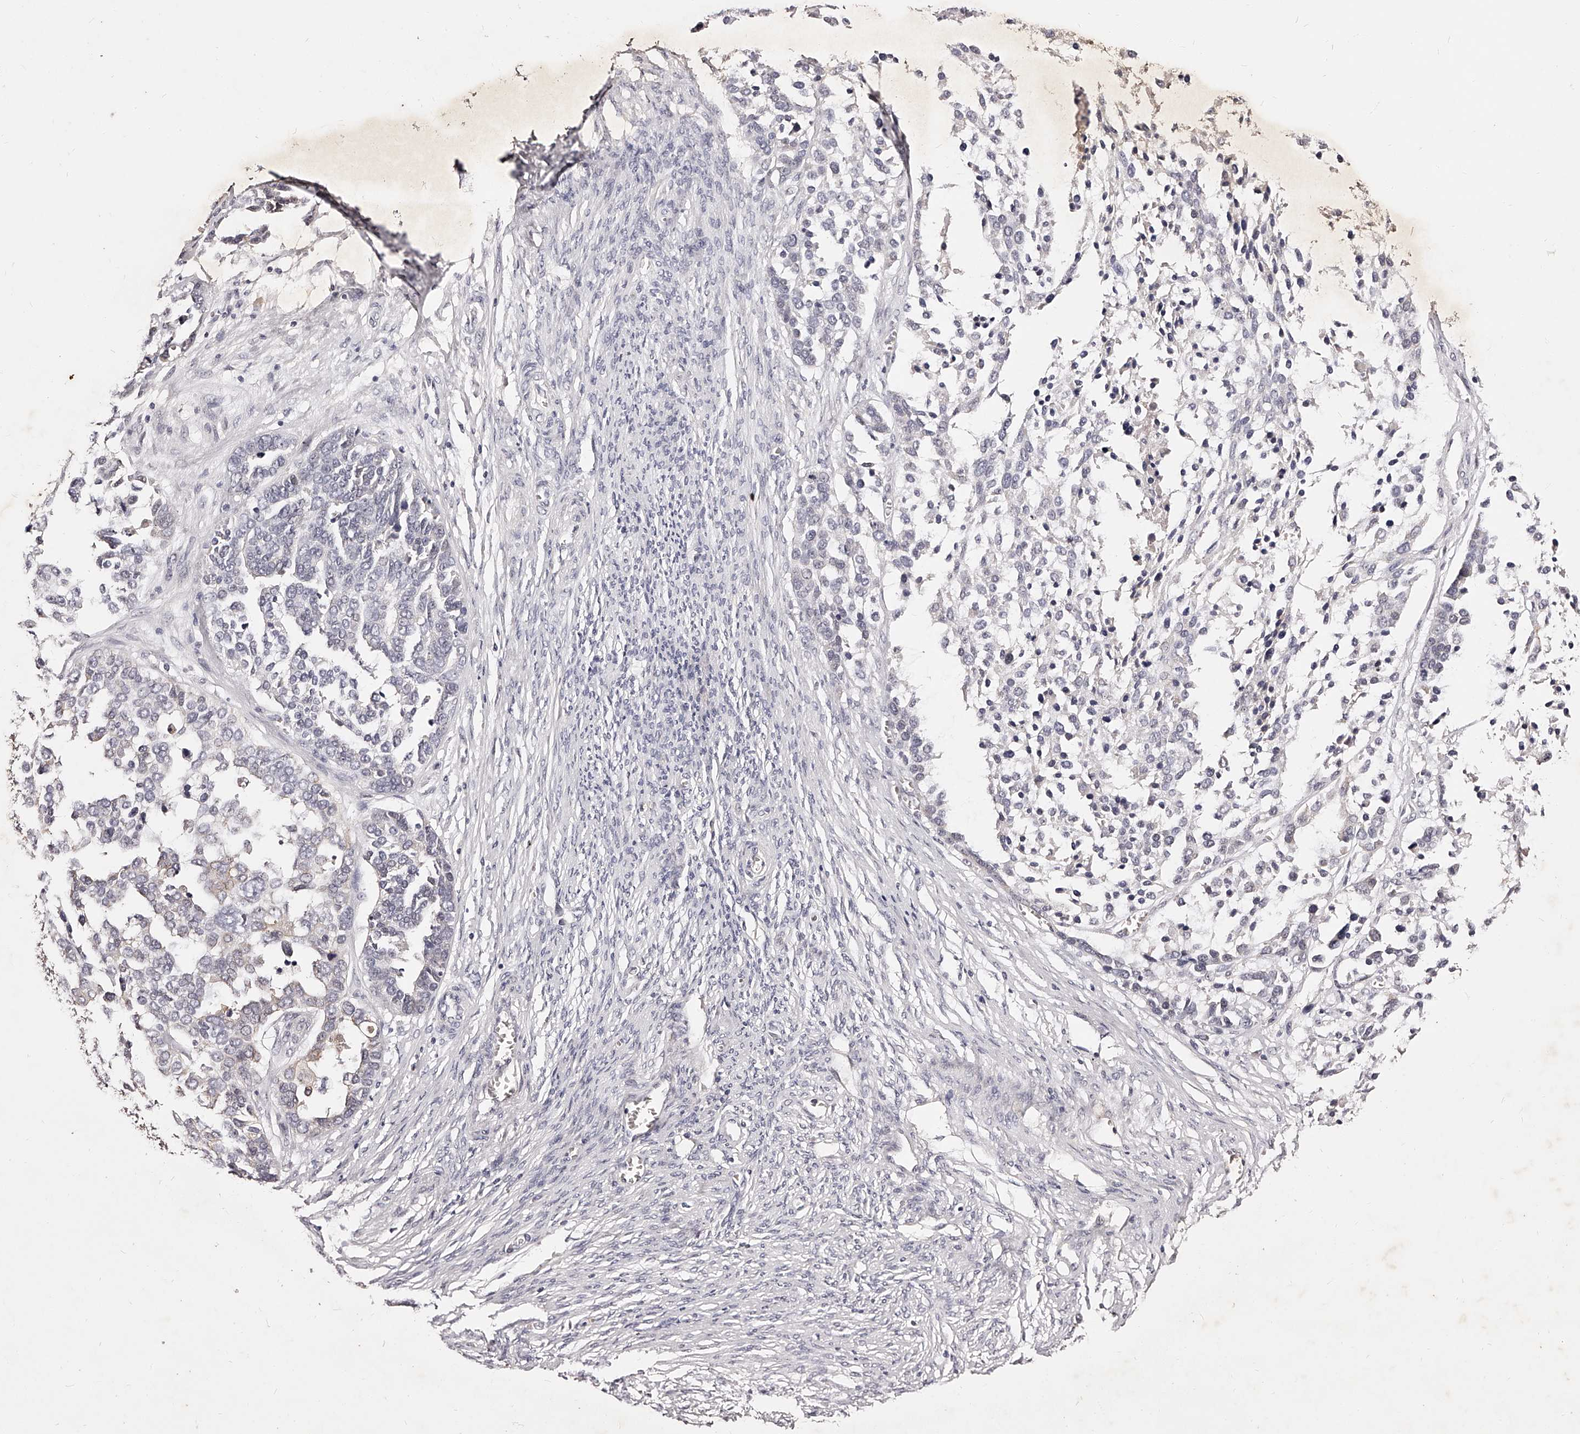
{"staining": {"intensity": "negative", "quantity": "none", "location": "none"}, "tissue": "ovarian cancer", "cell_type": "Tumor cells", "image_type": "cancer", "snomed": [{"axis": "morphology", "description": "Cystadenocarcinoma, serous, NOS"}, {"axis": "topography", "description": "Ovary"}], "caption": "This is a photomicrograph of immunohistochemistry staining of serous cystadenocarcinoma (ovarian), which shows no expression in tumor cells.", "gene": "PHACTR1", "patient": {"sex": "female", "age": 44}}